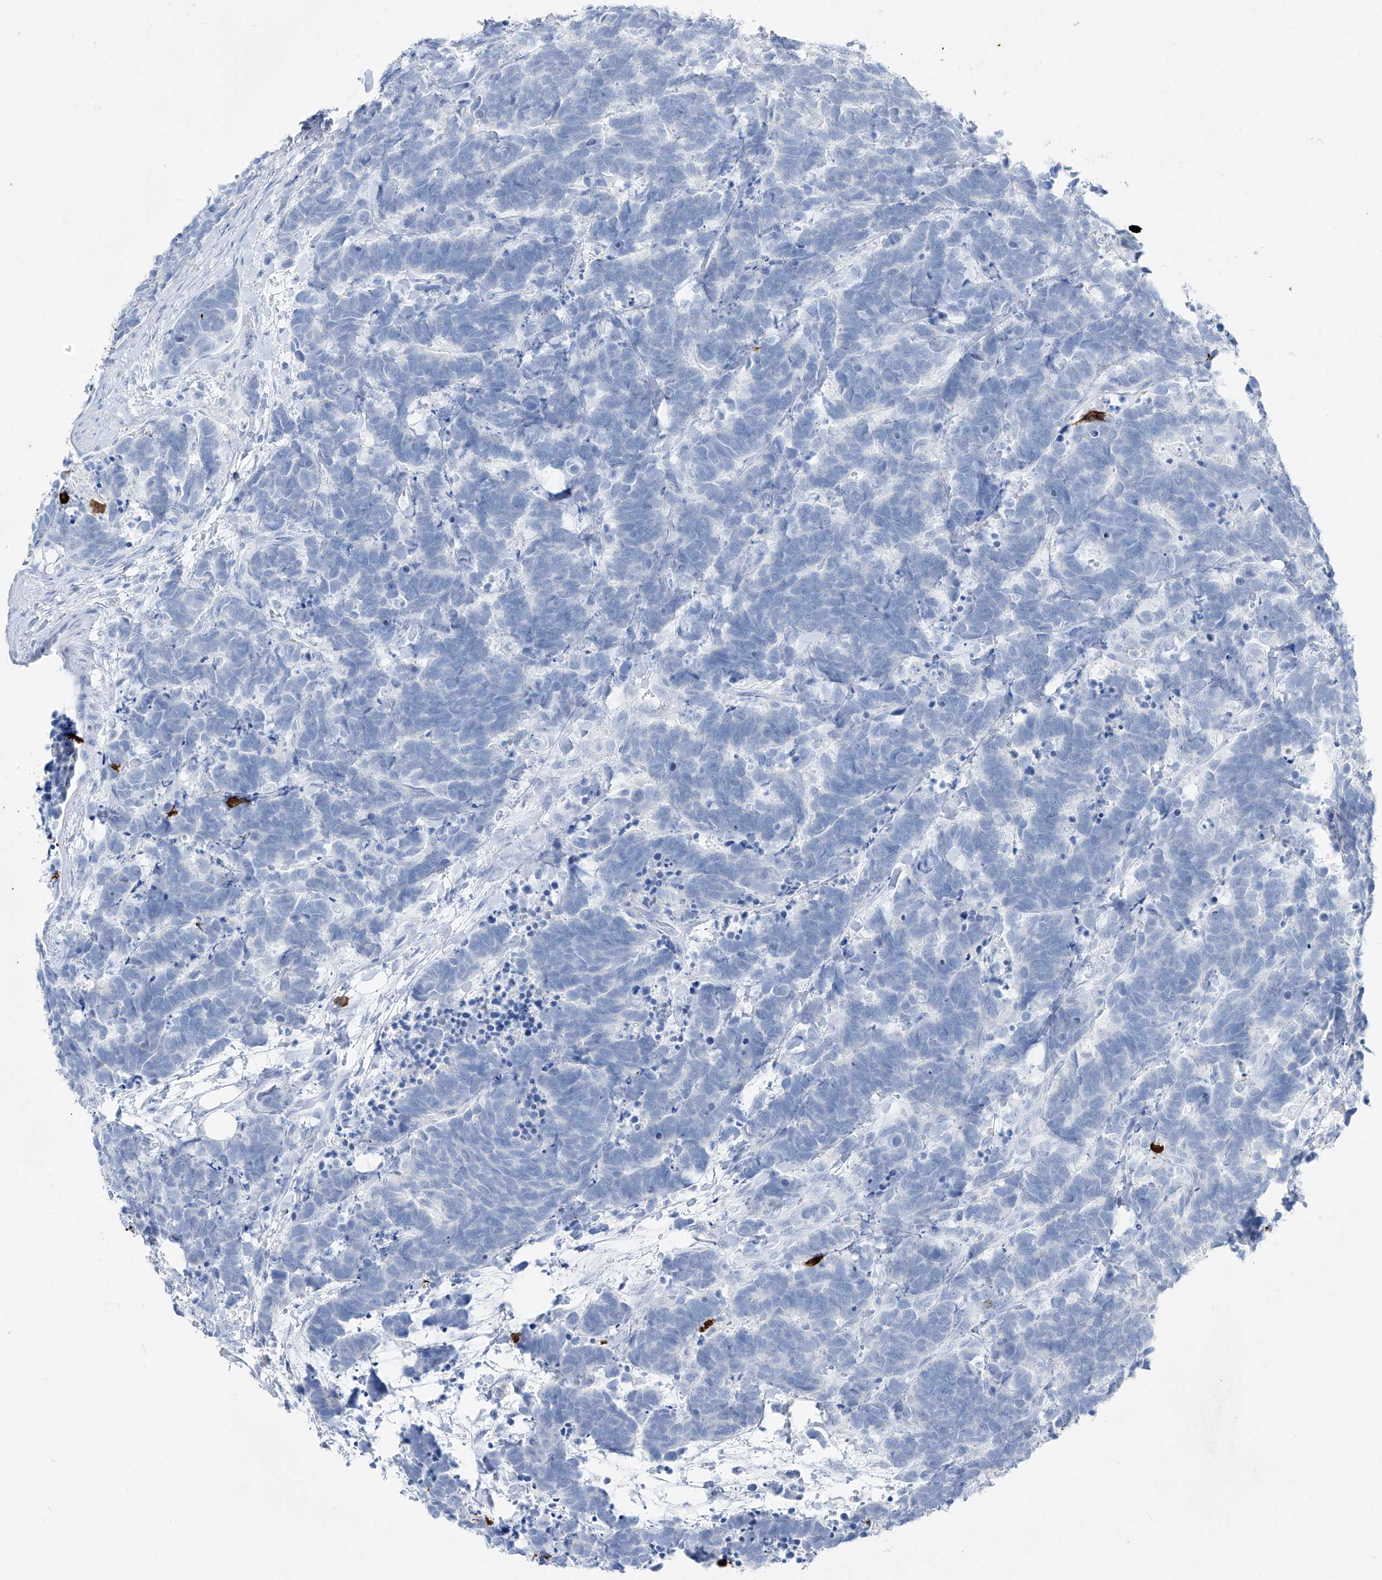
{"staining": {"intensity": "negative", "quantity": "none", "location": "none"}, "tissue": "carcinoid", "cell_type": "Tumor cells", "image_type": "cancer", "snomed": [{"axis": "morphology", "description": "Carcinoma, NOS"}, {"axis": "morphology", "description": "Carcinoid, malignant, NOS"}, {"axis": "topography", "description": "Urinary bladder"}], "caption": "A photomicrograph of human carcinoid is negative for staining in tumor cells.", "gene": "FRS3", "patient": {"sex": "male", "age": 57}}